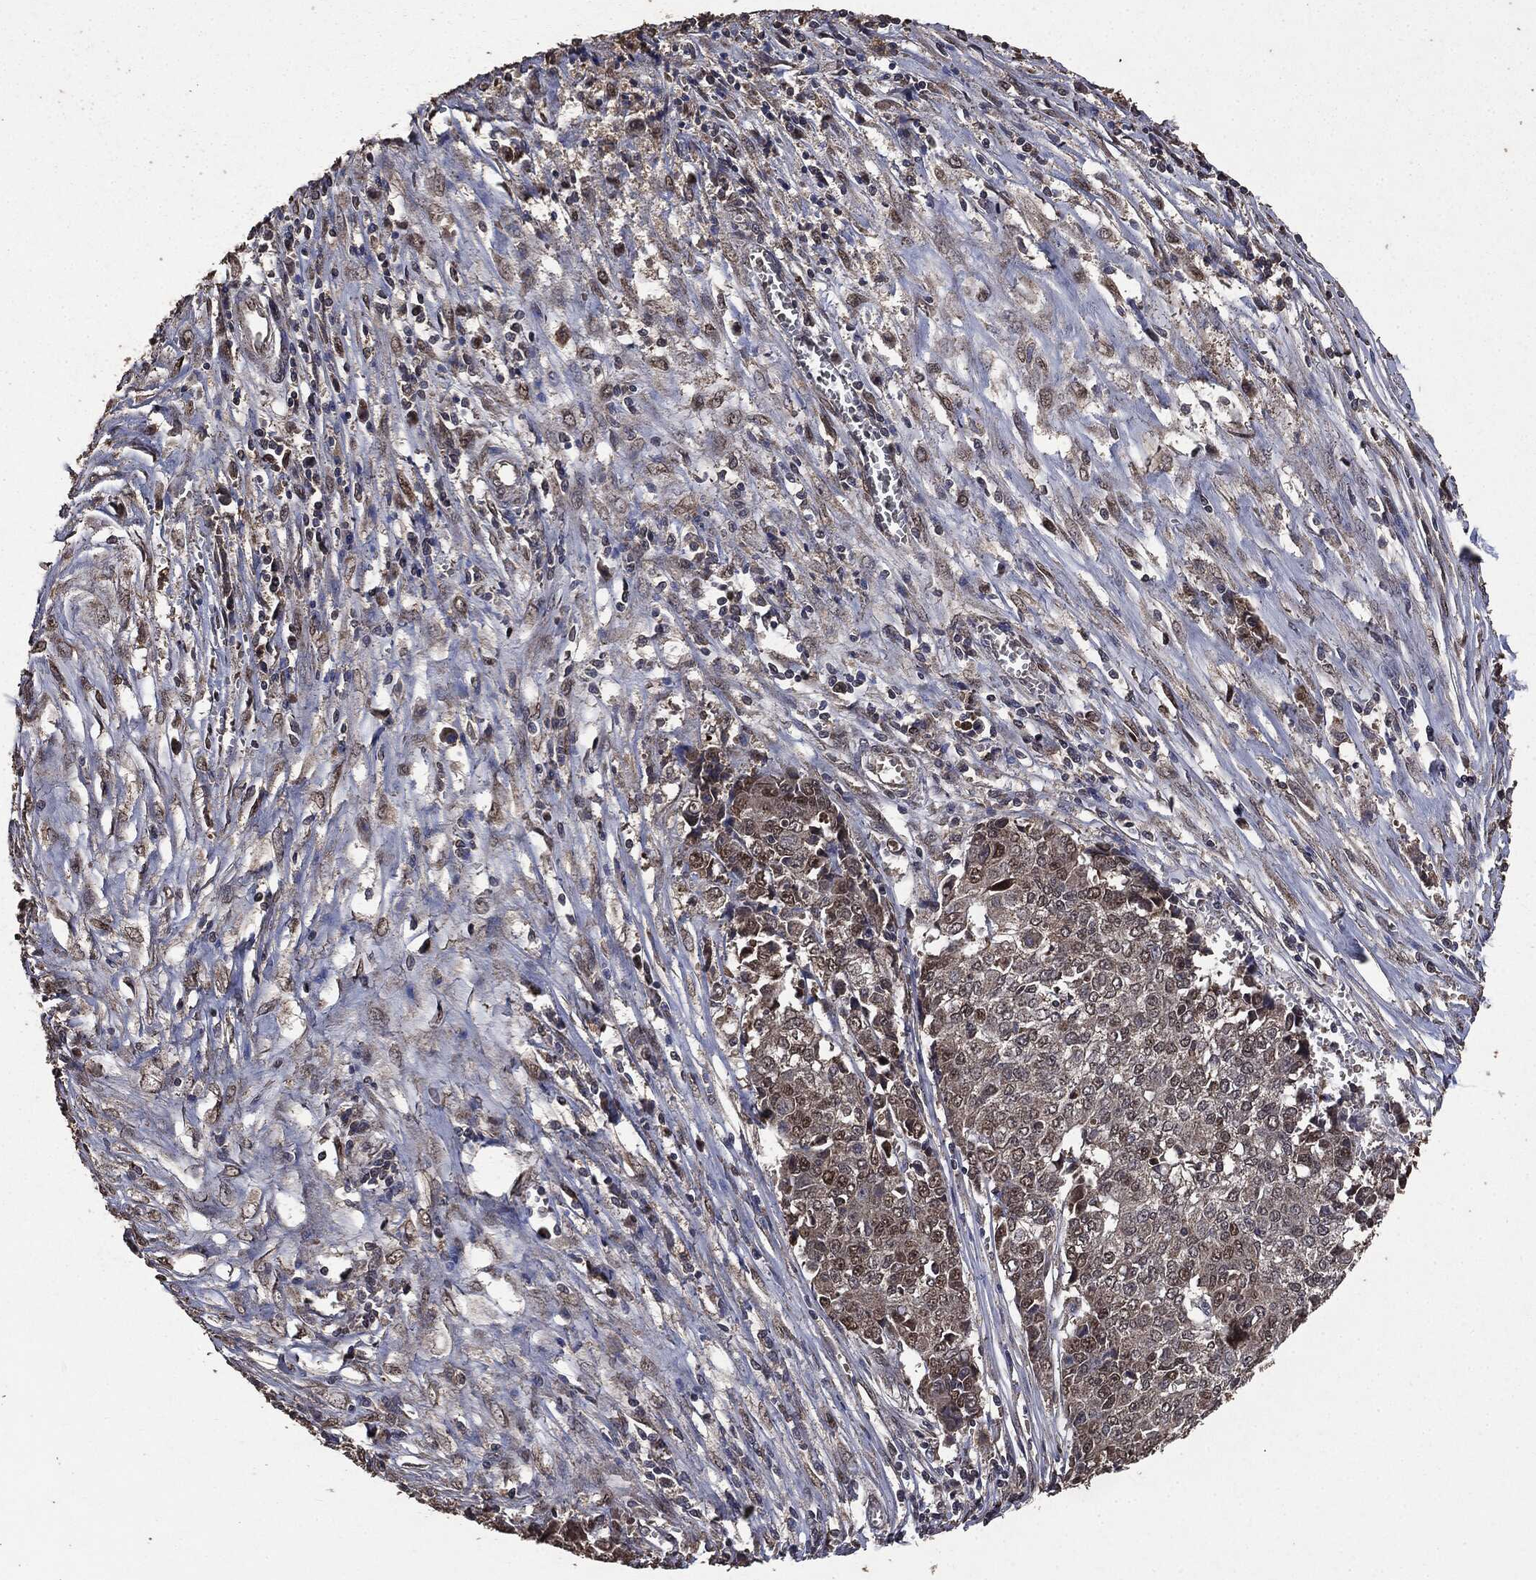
{"staining": {"intensity": "moderate", "quantity": "<25%", "location": "cytoplasmic/membranous"}, "tissue": "ovarian cancer", "cell_type": "Tumor cells", "image_type": "cancer", "snomed": [{"axis": "morphology", "description": "Carcinoma, endometroid"}, {"axis": "topography", "description": "Ovary"}], "caption": "A low amount of moderate cytoplasmic/membranous staining is identified in approximately <25% of tumor cells in endometroid carcinoma (ovarian) tissue. The protein of interest is shown in brown color, while the nuclei are stained blue.", "gene": "PPP6R2", "patient": {"sex": "female", "age": 42}}